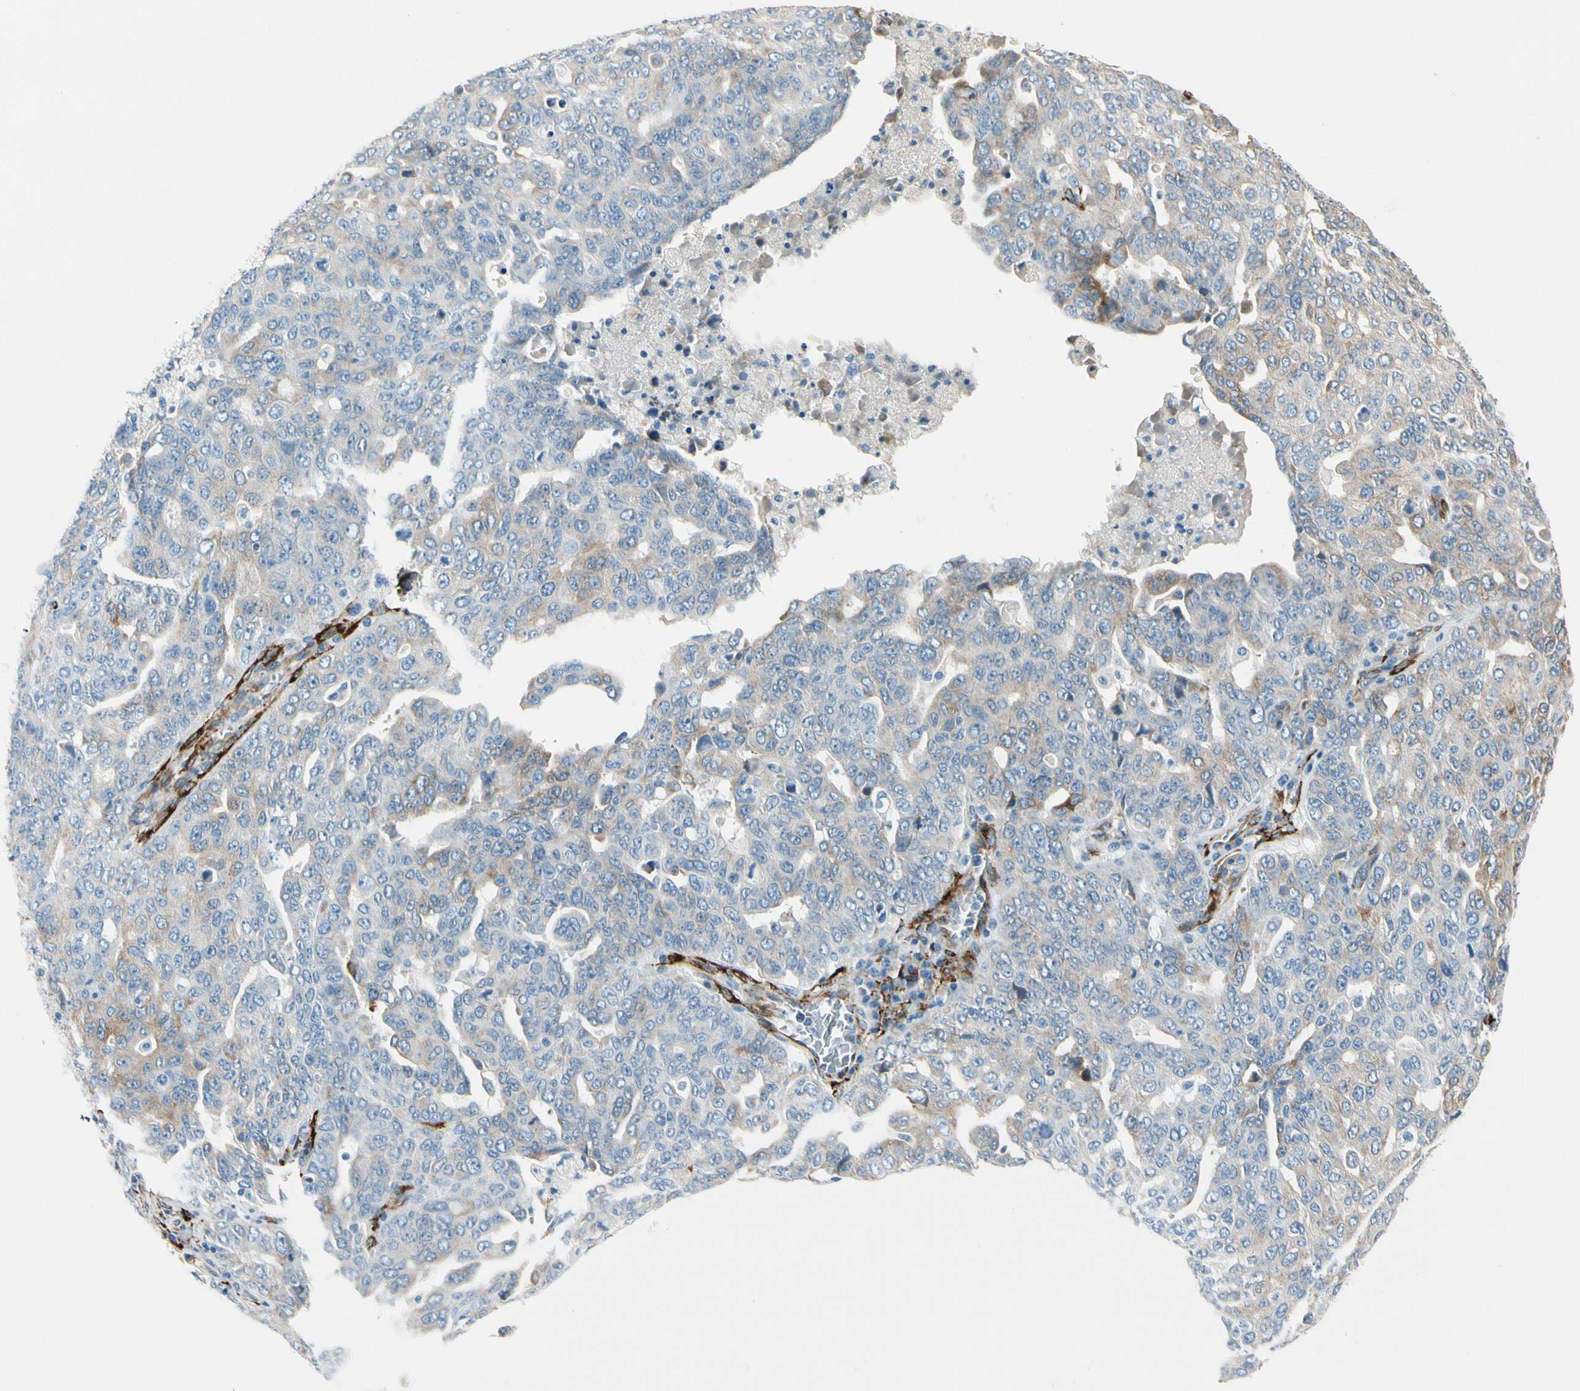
{"staining": {"intensity": "weak", "quantity": "25%-75%", "location": "cytoplasmic/membranous"}, "tissue": "ovarian cancer", "cell_type": "Tumor cells", "image_type": "cancer", "snomed": [{"axis": "morphology", "description": "Carcinoma, endometroid"}, {"axis": "topography", "description": "Ovary"}], "caption": "Immunohistochemical staining of human endometroid carcinoma (ovarian) reveals low levels of weak cytoplasmic/membranous protein staining in approximately 25%-75% of tumor cells.", "gene": "FKBP7", "patient": {"sex": "female", "age": 62}}